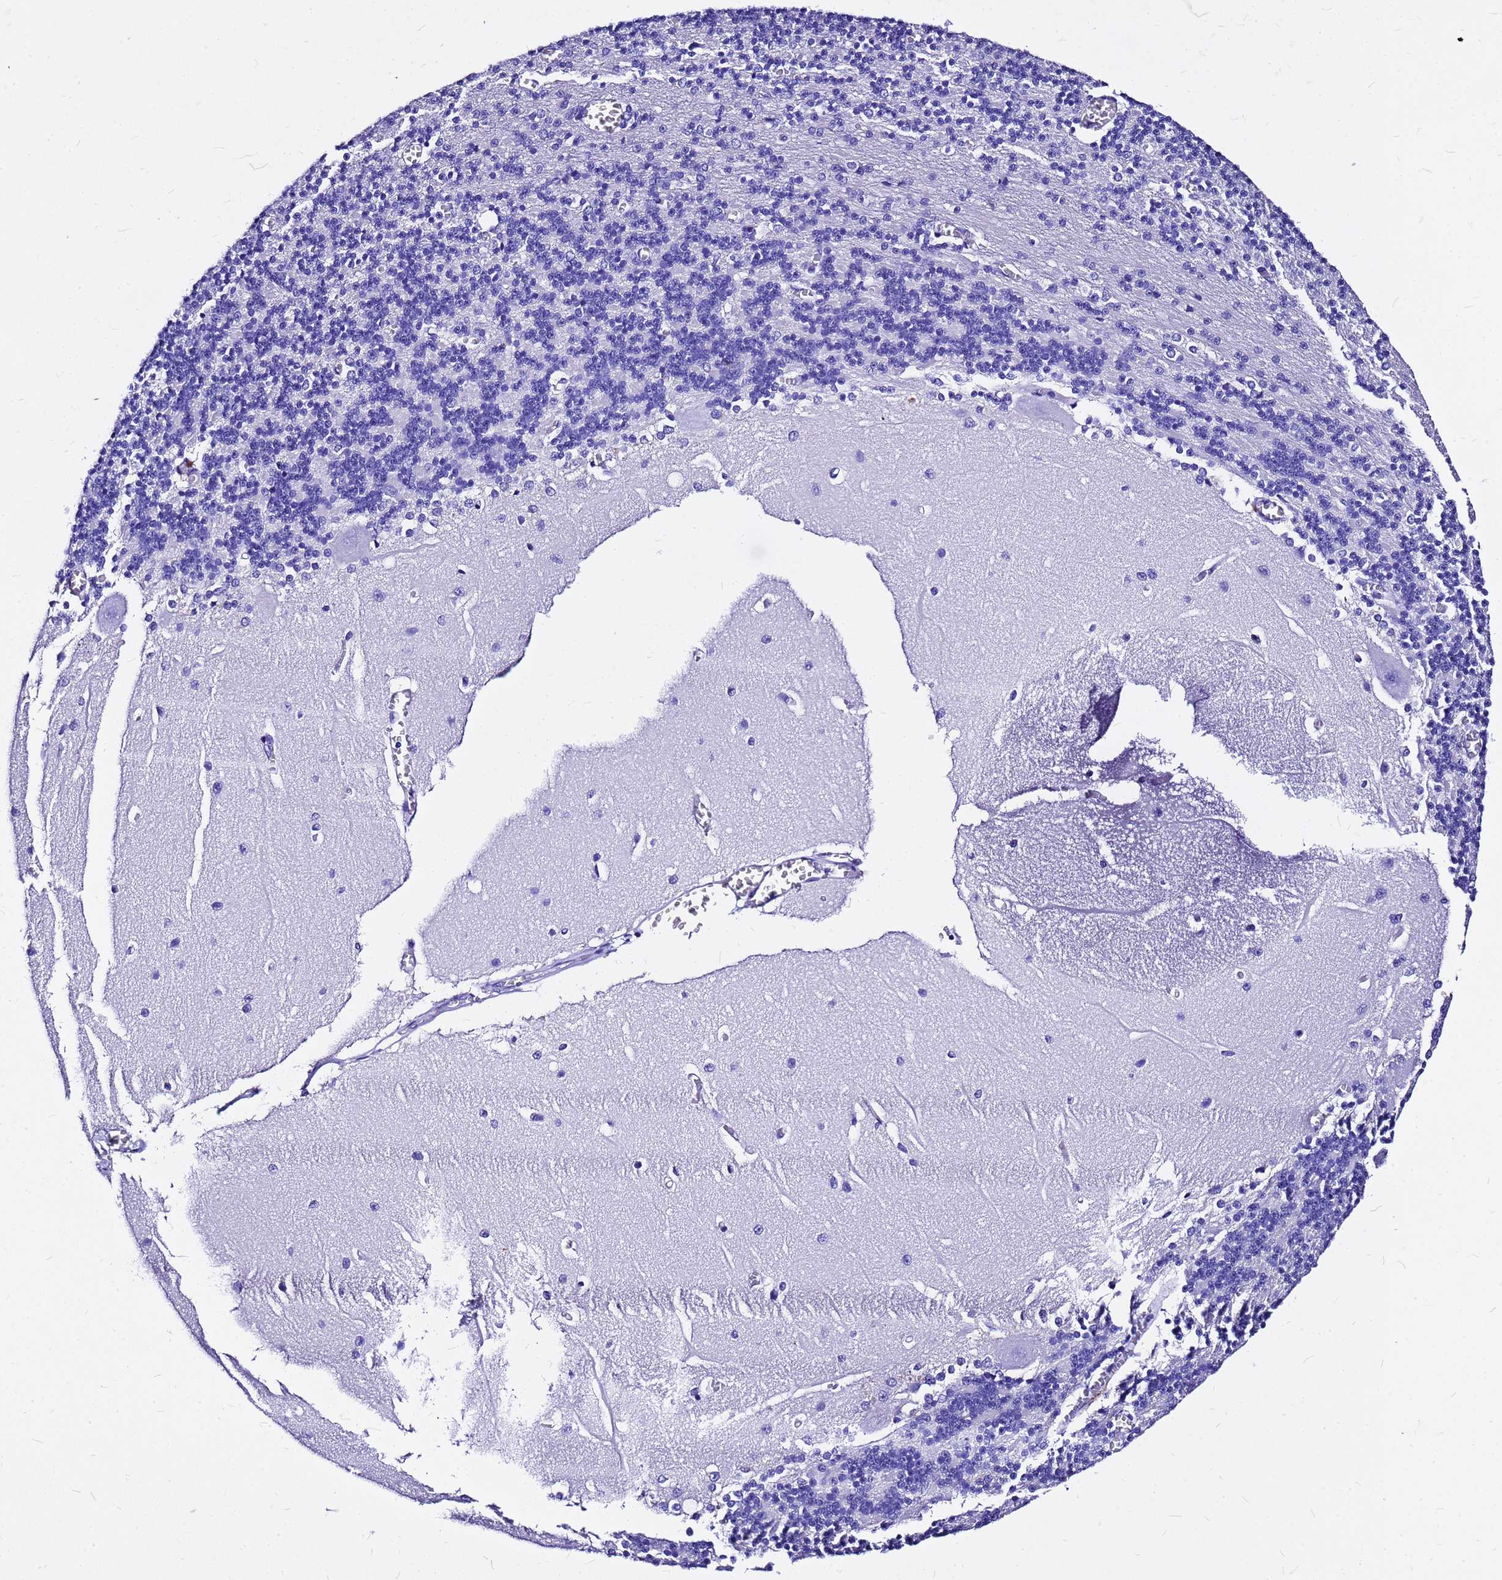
{"staining": {"intensity": "negative", "quantity": "none", "location": "none"}, "tissue": "cerebellum", "cell_type": "Cells in granular layer", "image_type": "normal", "snomed": [{"axis": "morphology", "description": "Normal tissue, NOS"}, {"axis": "topography", "description": "Cerebellum"}], "caption": "Human cerebellum stained for a protein using IHC exhibits no expression in cells in granular layer.", "gene": "HERC4", "patient": {"sex": "male", "age": 37}}